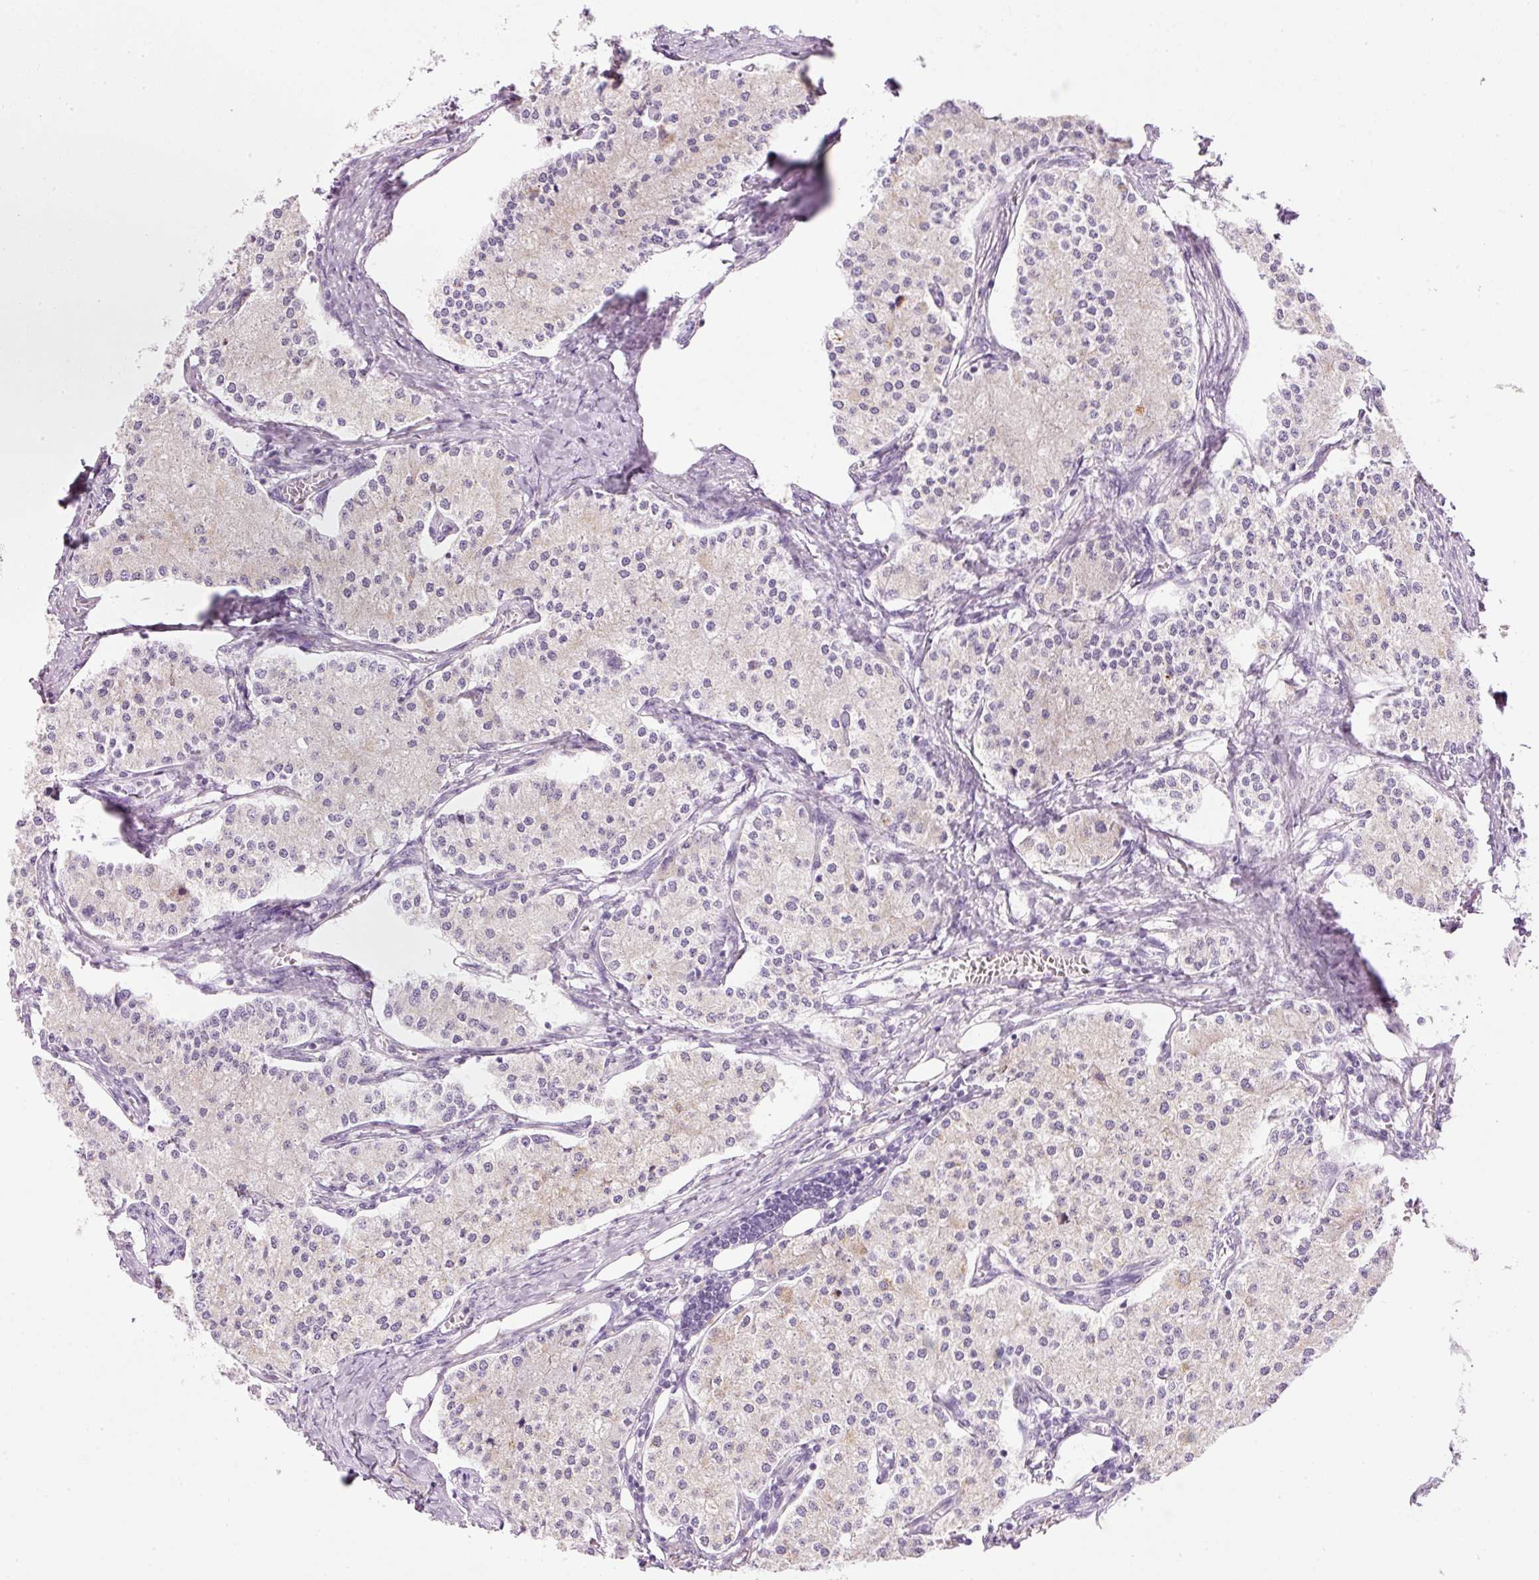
{"staining": {"intensity": "negative", "quantity": "none", "location": "none"}, "tissue": "carcinoid", "cell_type": "Tumor cells", "image_type": "cancer", "snomed": [{"axis": "morphology", "description": "Carcinoid, malignant, NOS"}, {"axis": "topography", "description": "Colon"}], "caption": "An IHC micrograph of malignant carcinoid is shown. There is no staining in tumor cells of malignant carcinoid.", "gene": "CARD16", "patient": {"sex": "female", "age": 52}}